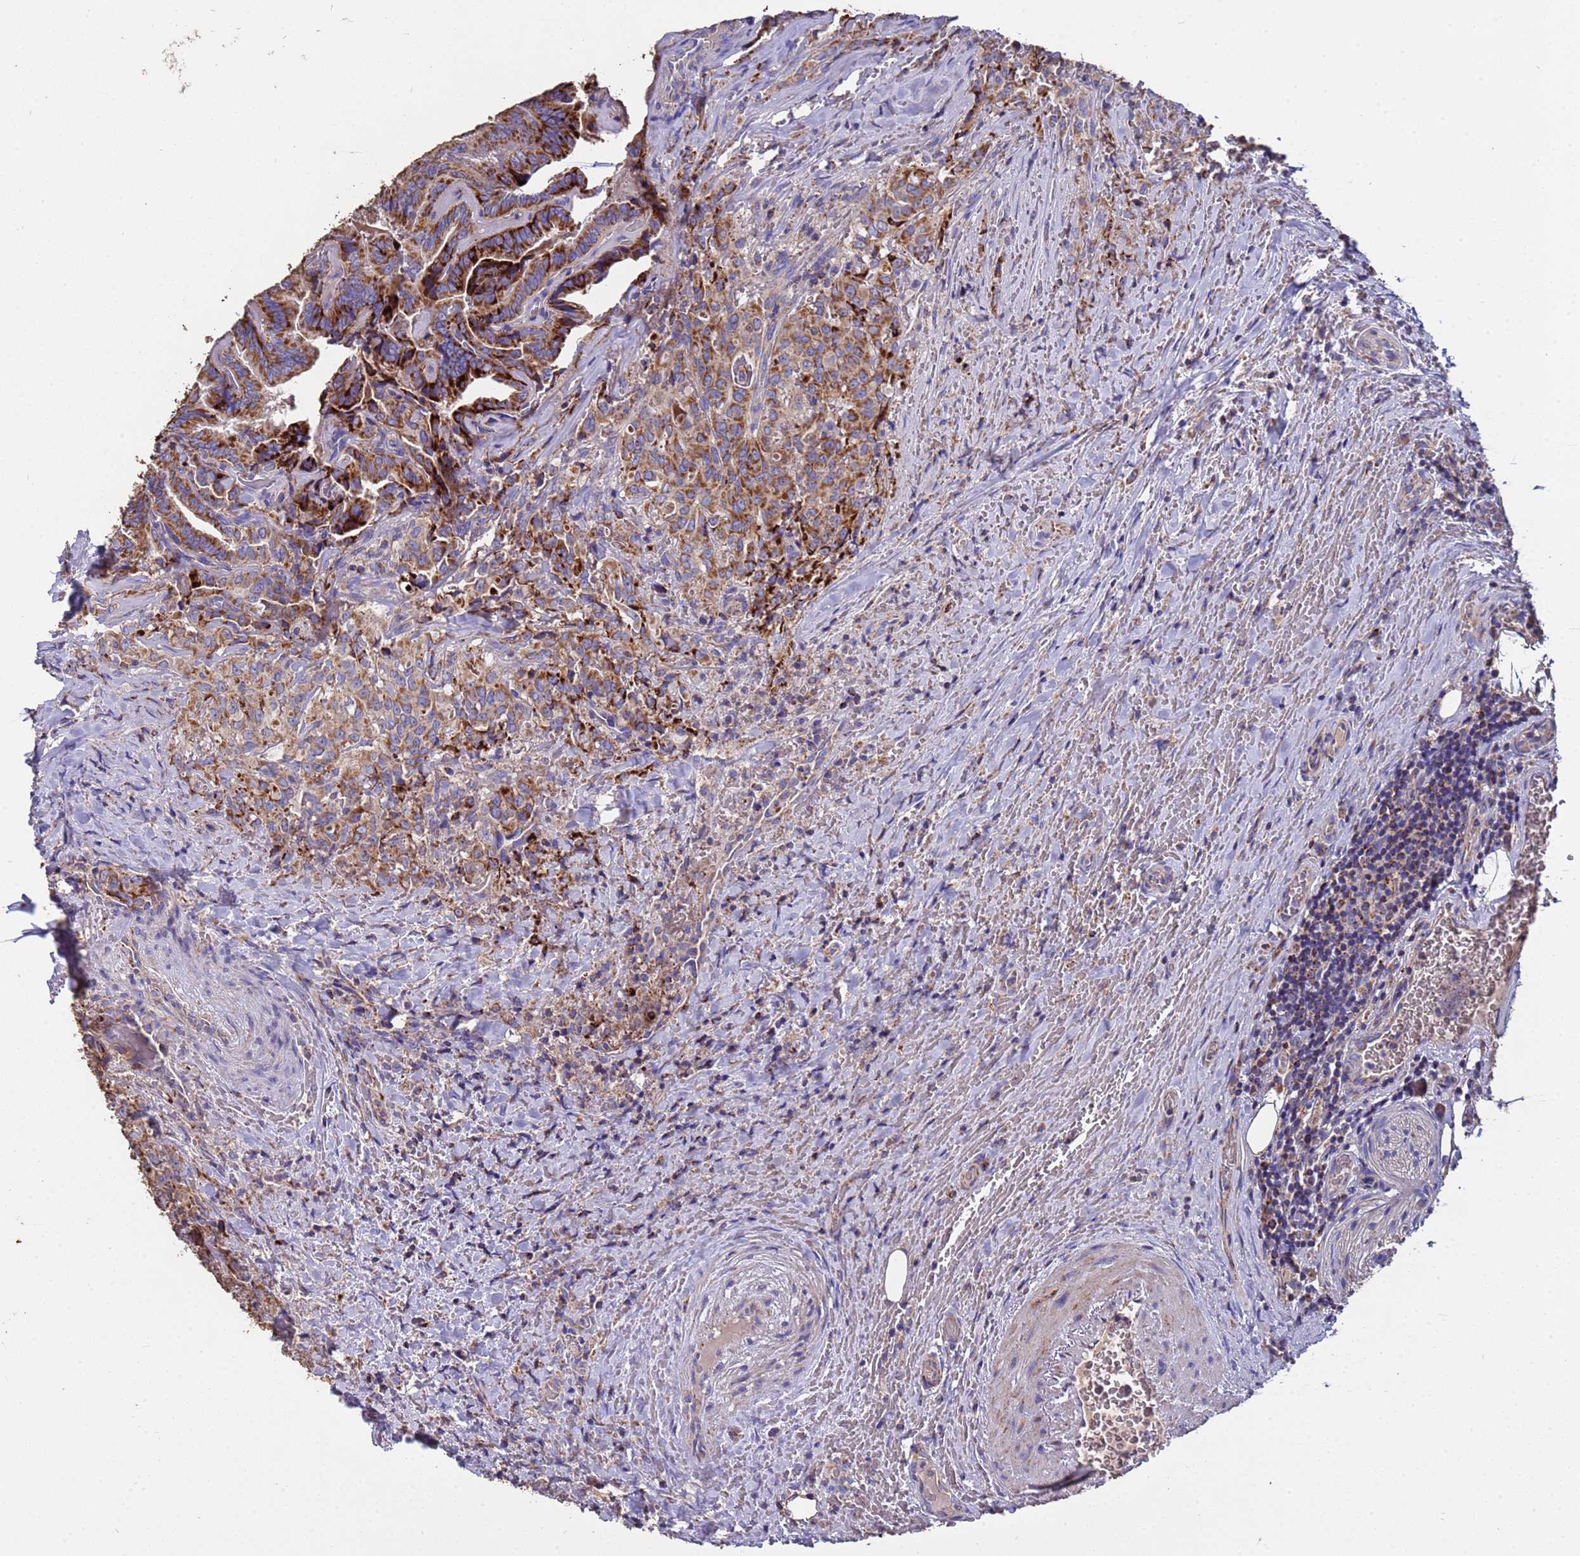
{"staining": {"intensity": "strong", "quantity": ">75%", "location": "cytoplasmic/membranous"}, "tissue": "thyroid cancer", "cell_type": "Tumor cells", "image_type": "cancer", "snomed": [{"axis": "morphology", "description": "Papillary adenocarcinoma, NOS"}, {"axis": "topography", "description": "Thyroid gland"}], "caption": "Immunohistochemical staining of thyroid papillary adenocarcinoma reveals high levels of strong cytoplasmic/membranous protein expression in about >75% of tumor cells. Immunohistochemistry (ihc) stains the protein in brown and the nuclei are stained blue.", "gene": "ZNFX1", "patient": {"sex": "male", "age": 61}}